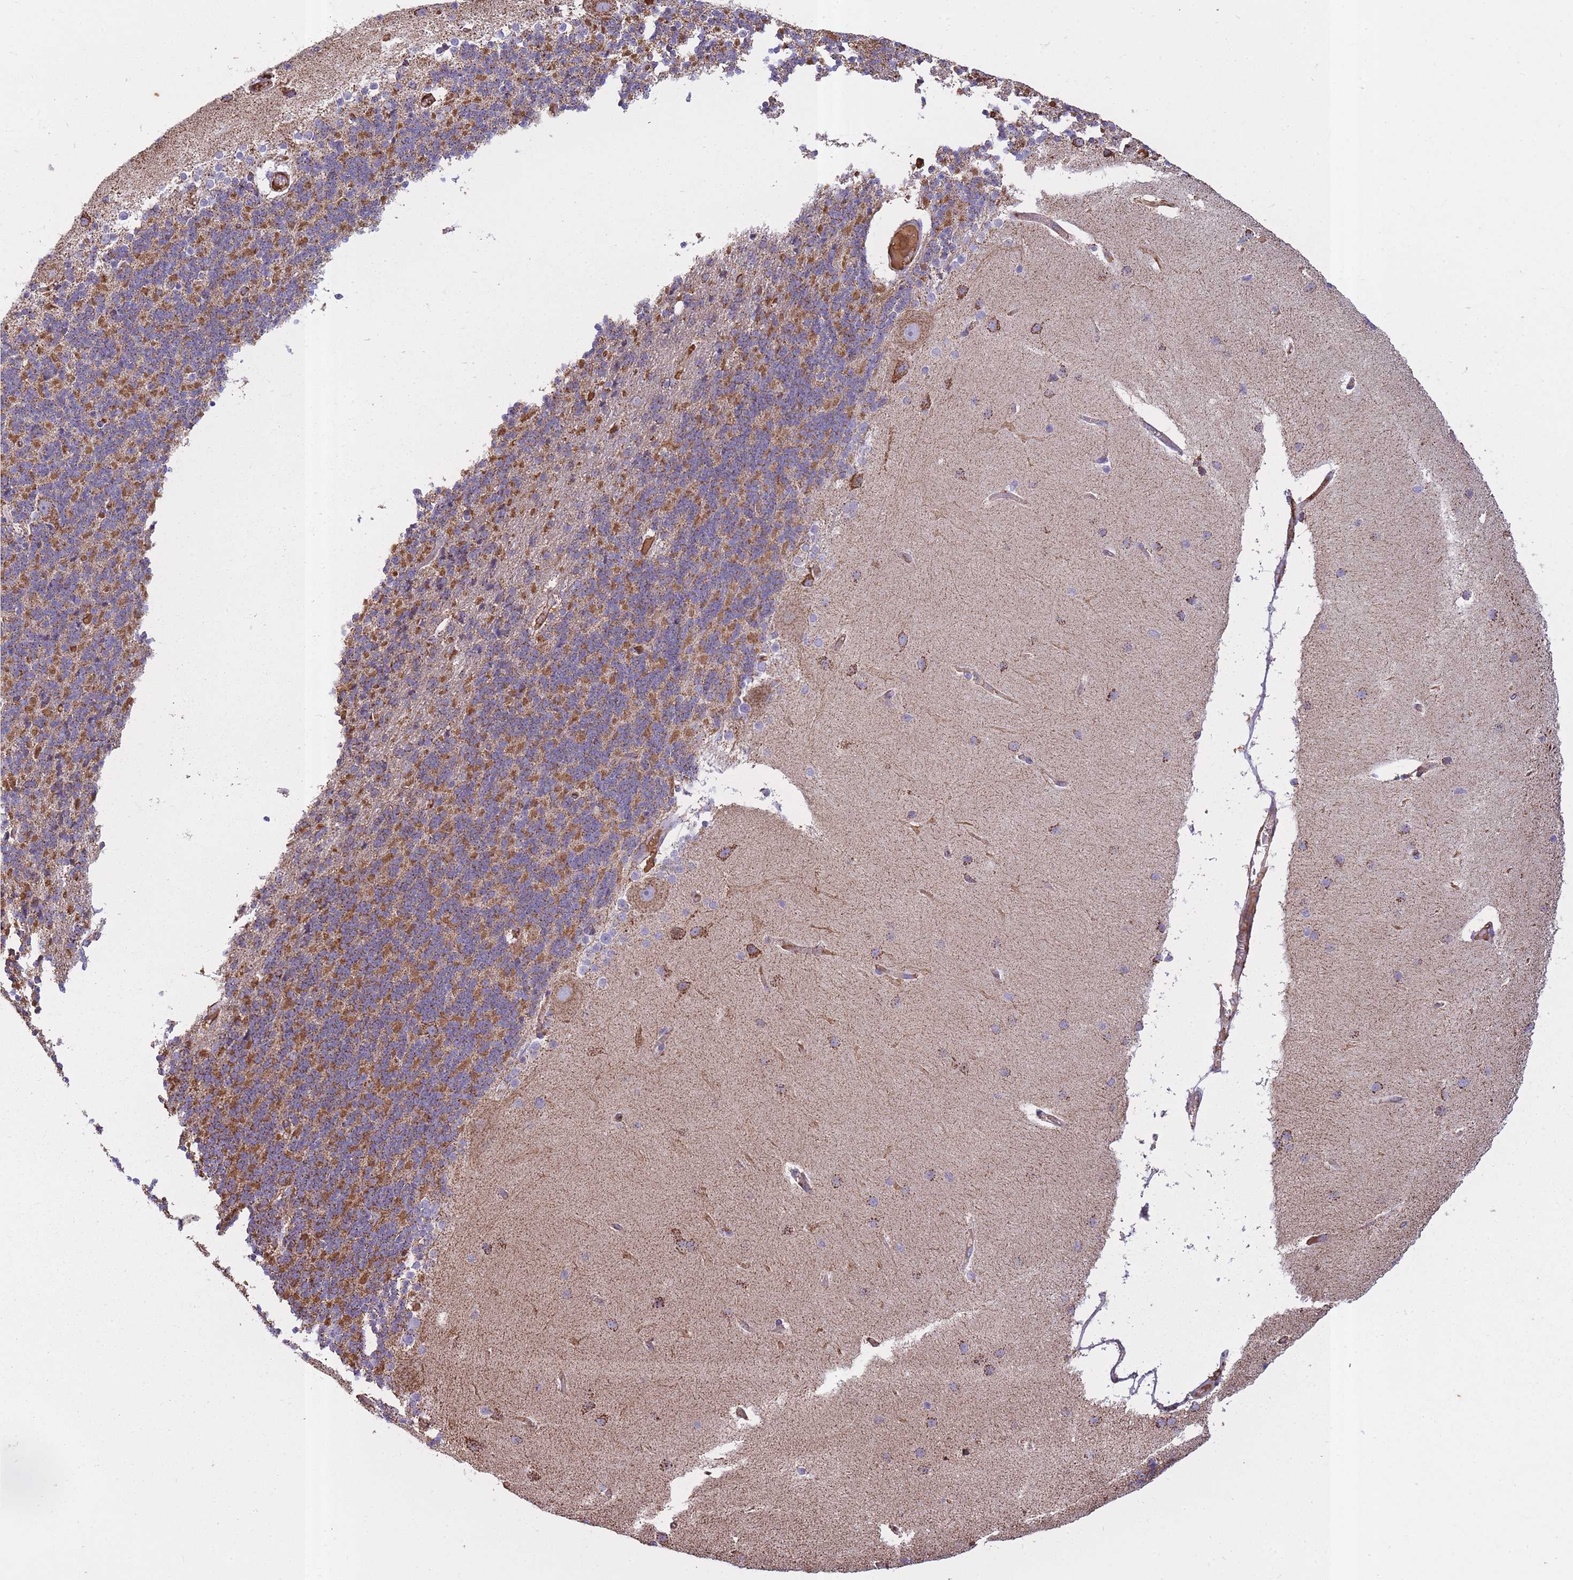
{"staining": {"intensity": "moderate", "quantity": ">75%", "location": "cytoplasmic/membranous"}, "tissue": "cerebellum", "cell_type": "Cells in granular layer", "image_type": "normal", "snomed": [{"axis": "morphology", "description": "Normal tissue, NOS"}, {"axis": "topography", "description": "Cerebellum"}], "caption": "This micrograph displays normal cerebellum stained with immunohistochemistry (IHC) to label a protein in brown. The cytoplasmic/membranous of cells in granular layer show moderate positivity for the protein. Nuclei are counter-stained blue.", "gene": "KAT2A", "patient": {"sex": "female", "age": 54}}